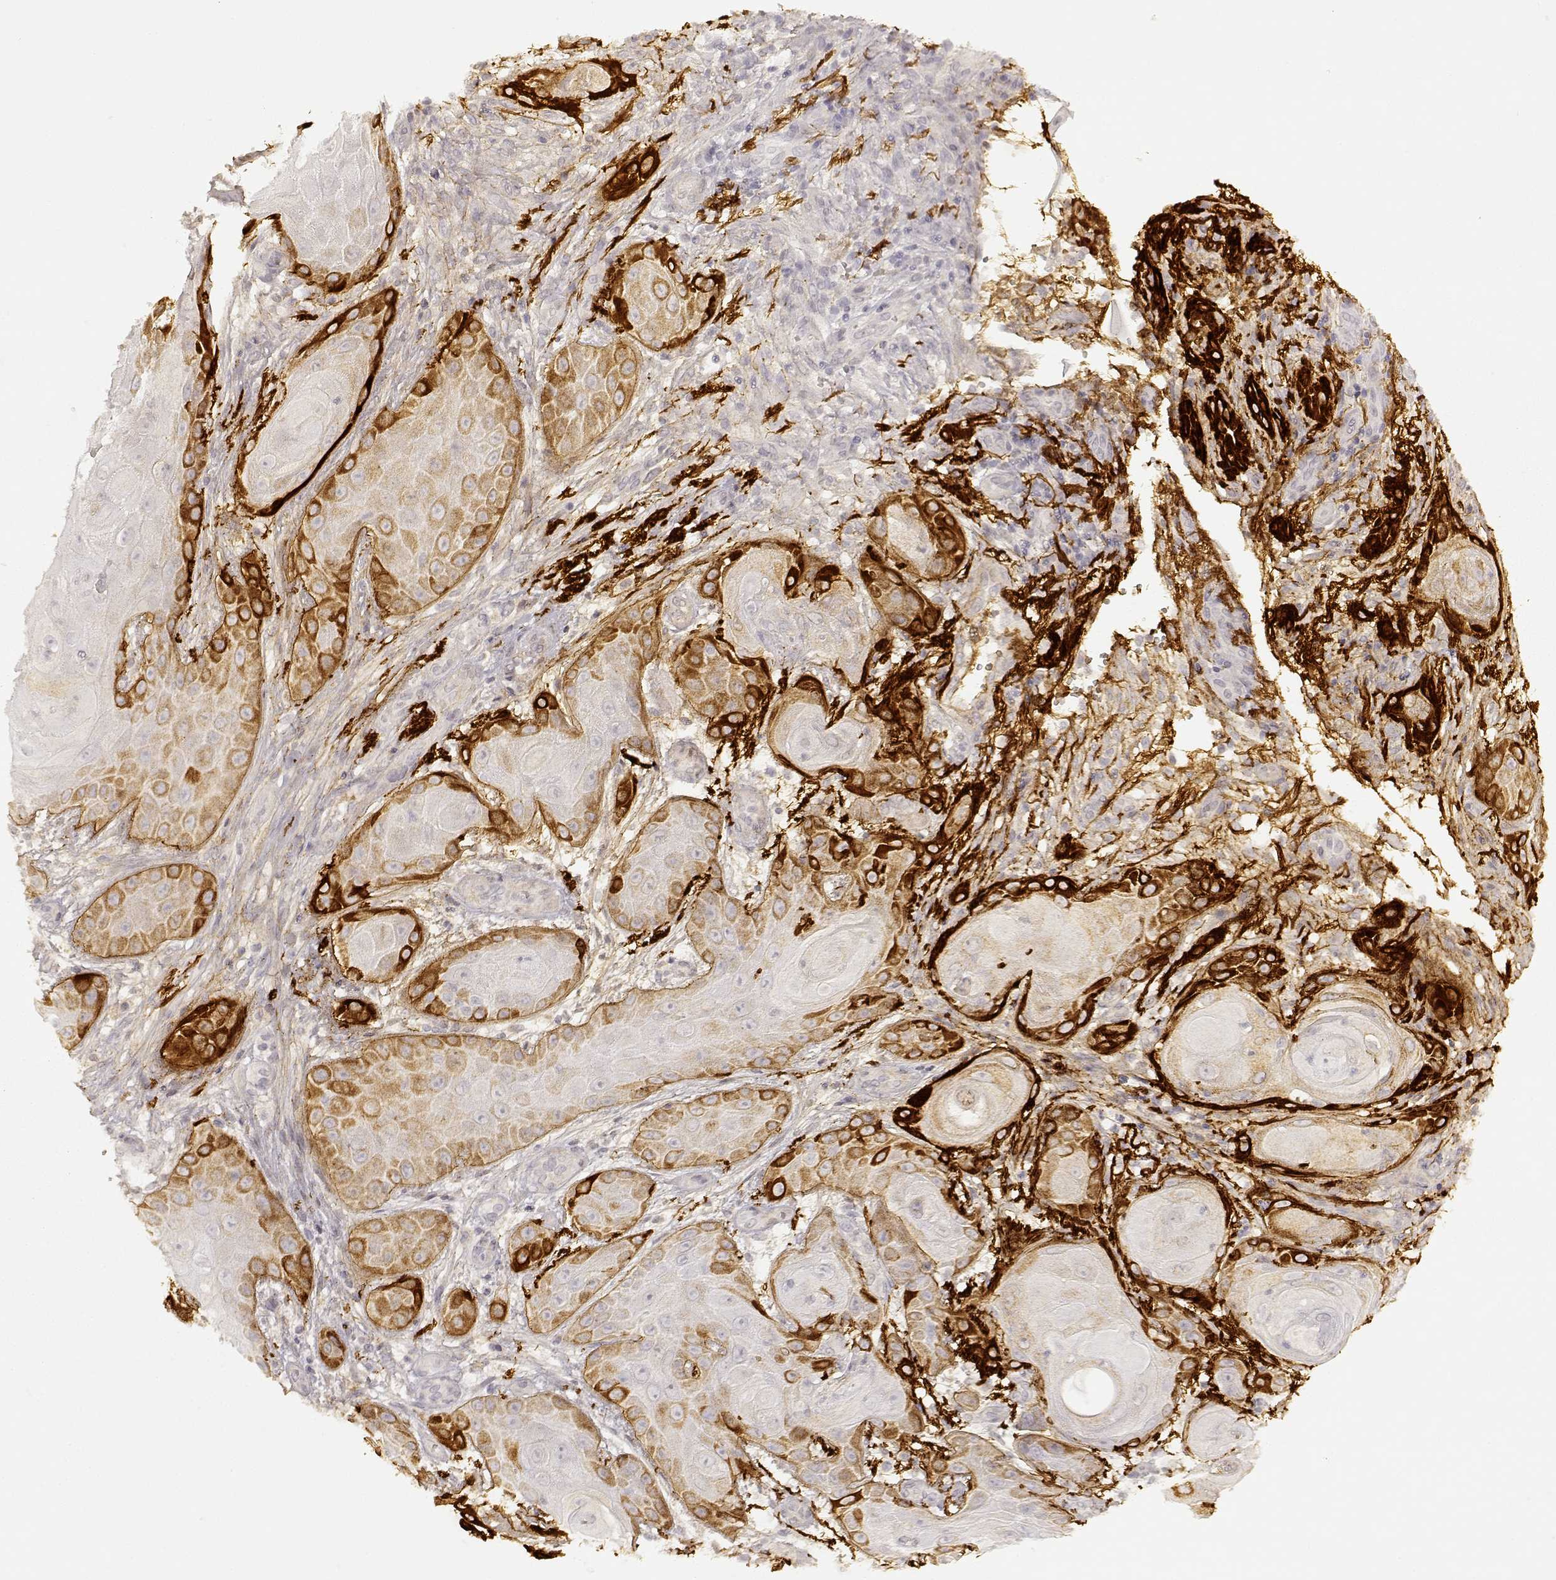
{"staining": {"intensity": "moderate", "quantity": ">75%", "location": "cytoplasmic/membranous"}, "tissue": "skin cancer", "cell_type": "Tumor cells", "image_type": "cancer", "snomed": [{"axis": "morphology", "description": "Squamous cell carcinoma, NOS"}, {"axis": "topography", "description": "Skin"}], "caption": "A high-resolution micrograph shows IHC staining of skin cancer, which shows moderate cytoplasmic/membranous staining in approximately >75% of tumor cells. (DAB (3,3'-diaminobenzidine) IHC with brightfield microscopy, high magnification).", "gene": "LAMC2", "patient": {"sex": "male", "age": 62}}